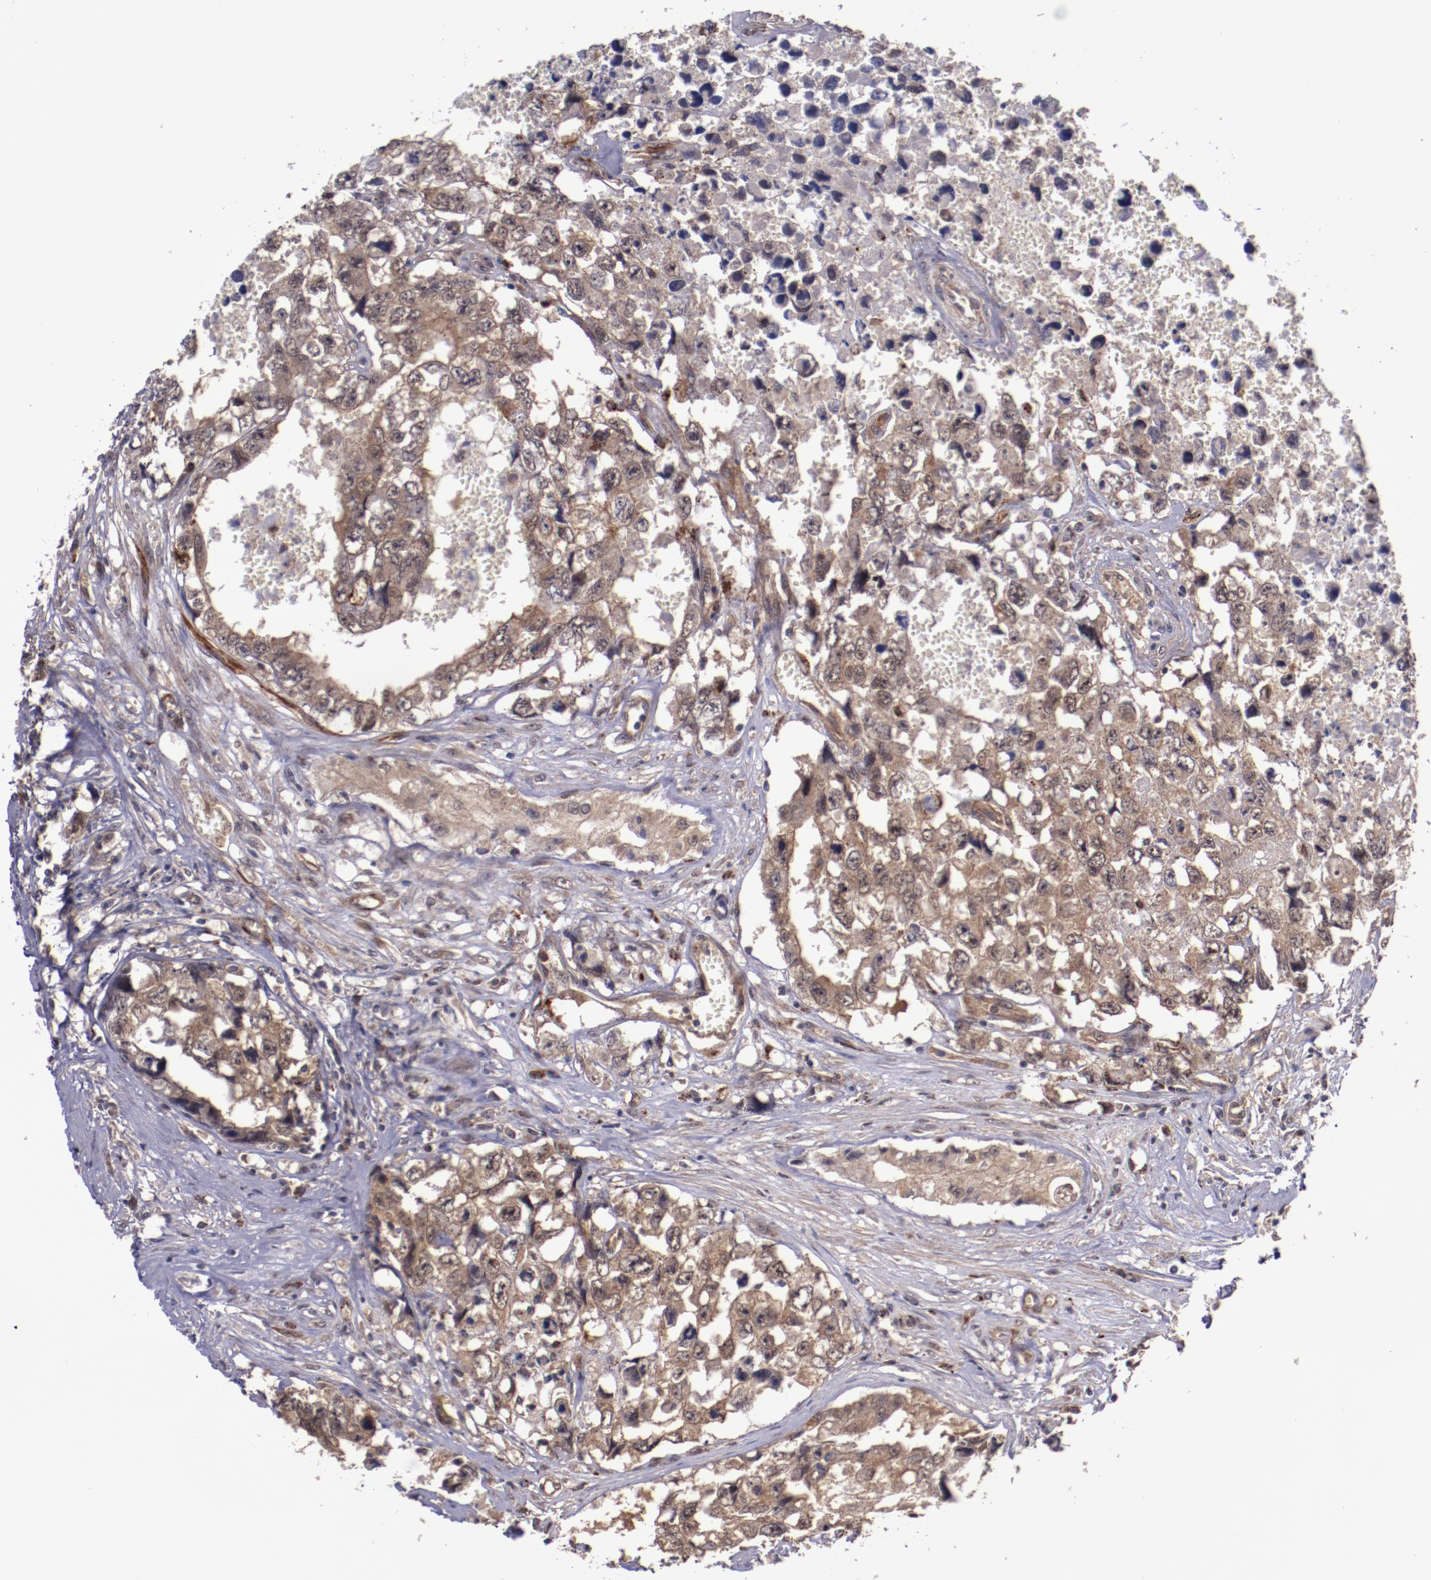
{"staining": {"intensity": "moderate", "quantity": ">75%", "location": "cytoplasmic/membranous,nuclear"}, "tissue": "testis cancer", "cell_type": "Tumor cells", "image_type": "cancer", "snomed": [{"axis": "morphology", "description": "Carcinoma, Embryonal, NOS"}, {"axis": "topography", "description": "Testis"}], "caption": "Human testis embryonal carcinoma stained for a protein (brown) demonstrates moderate cytoplasmic/membranous and nuclear positive positivity in approximately >75% of tumor cells.", "gene": "FTSJ1", "patient": {"sex": "male", "age": 31}}